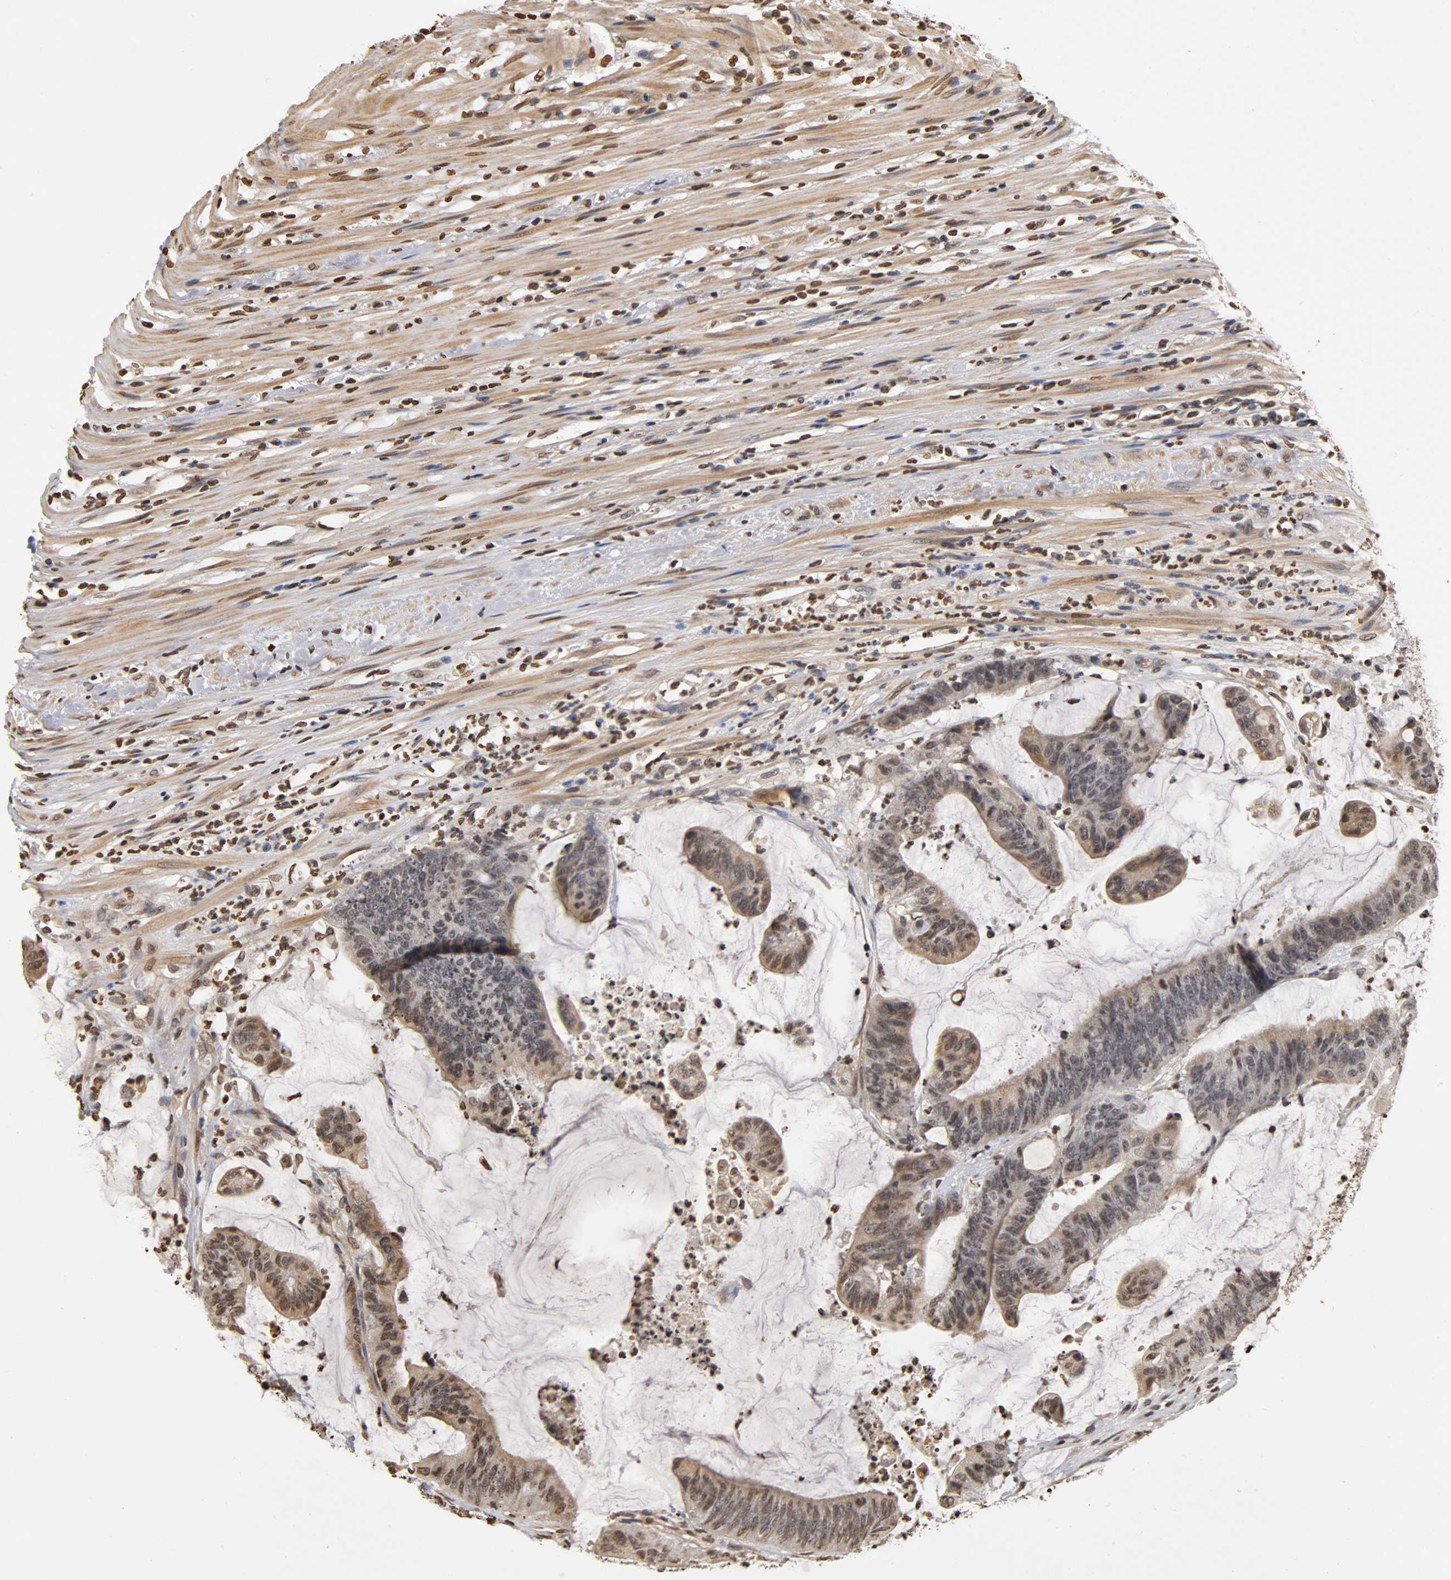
{"staining": {"intensity": "weak", "quantity": "25%-75%", "location": "cytoplasmic/membranous,nuclear"}, "tissue": "colorectal cancer", "cell_type": "Tumor cells", "image_type": "cancer", "snomed": [{"axis": "morphology", "description": "Adenocarcinoma, NOS"}, {"axis": "topography", "description": "Rectum"}], "caption": "Colorectal cancer (adenocarcinoma) stained with IHC reveals weak cytoplasmic/membranous and nuclear staining in approximately 25%-75% of tumor cells.", "gene": "ERCC2", "patient": {"sex": "female", "age": 66}}